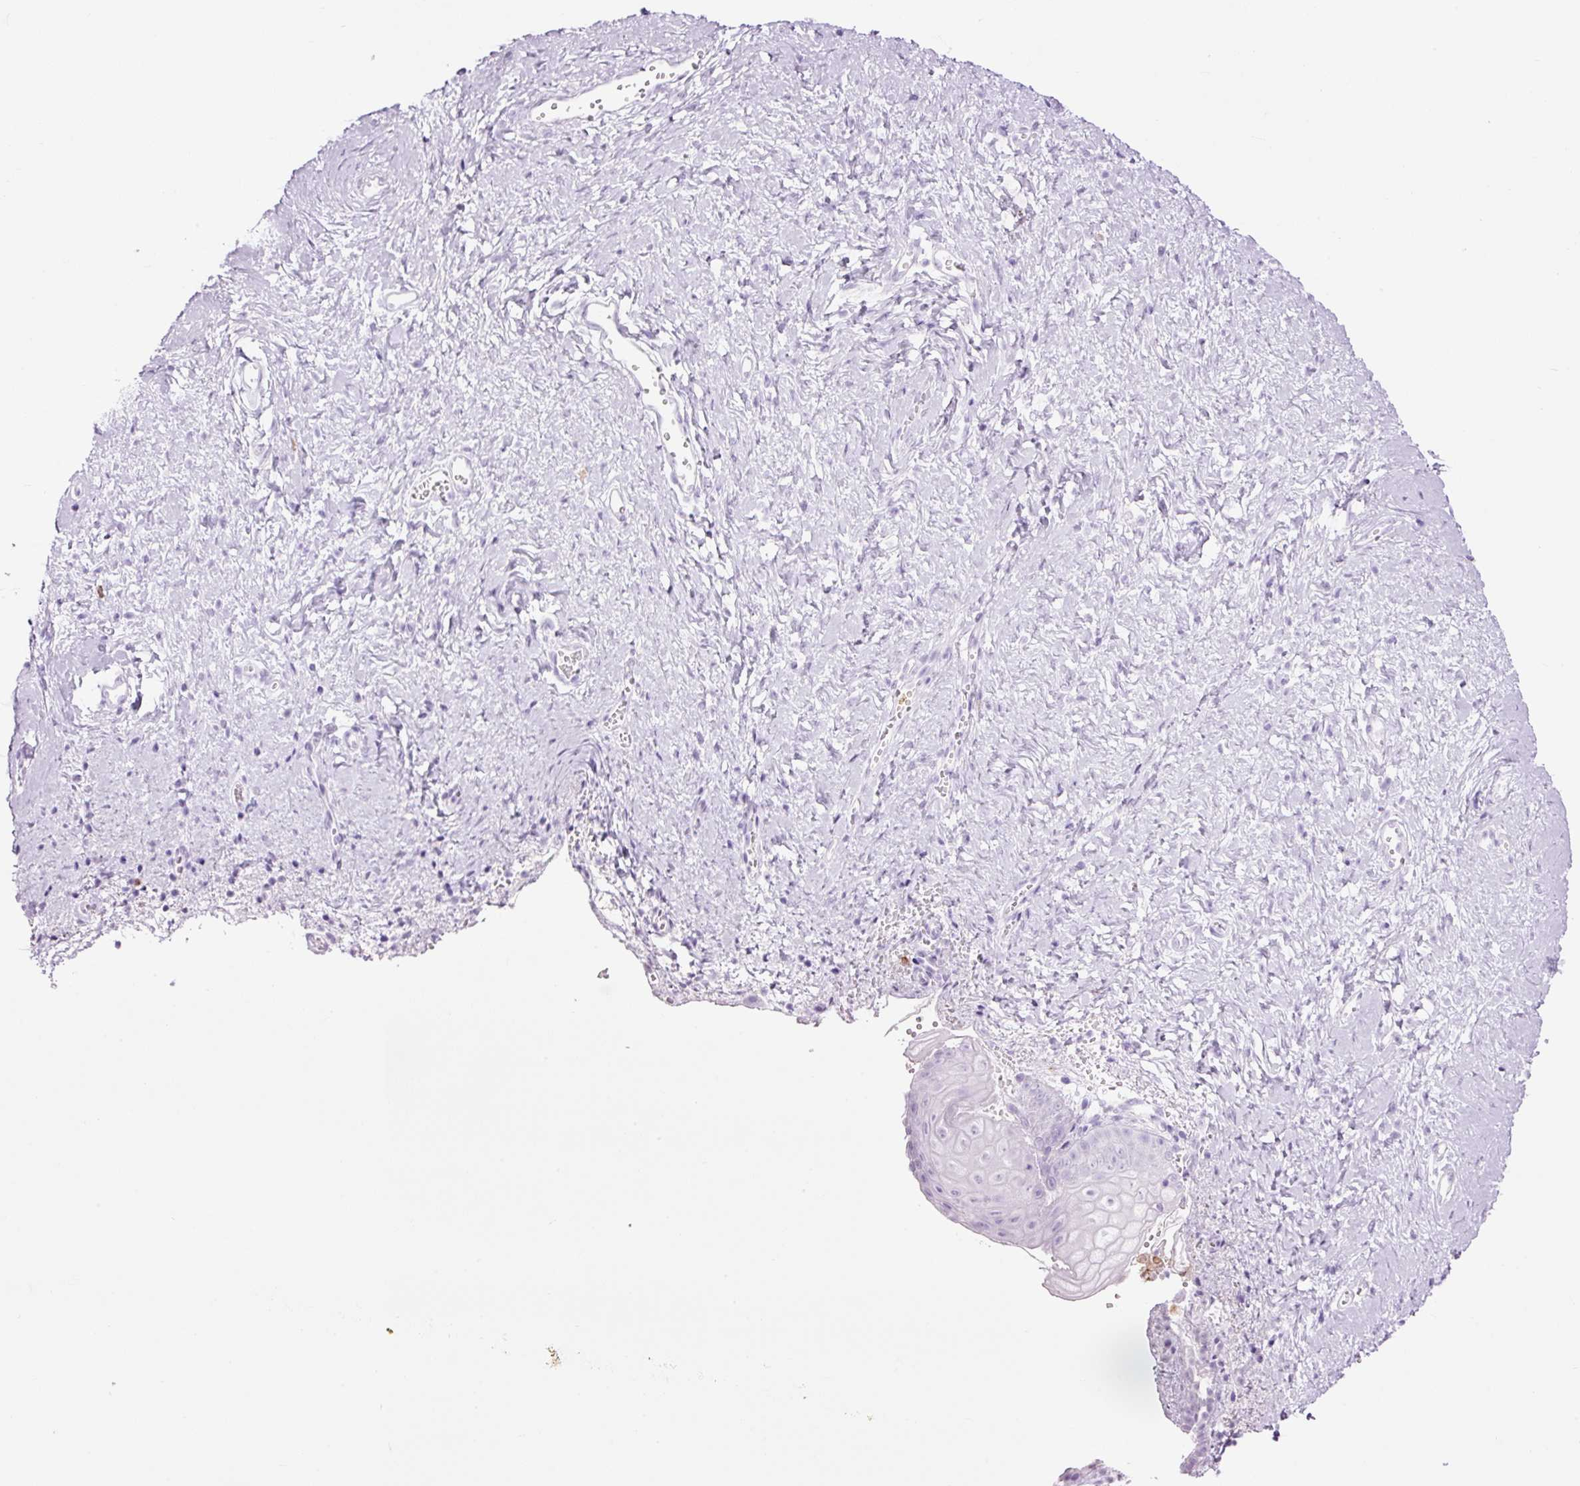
{"staining": {"intensity": "negative", "quantity": "none", "location": "none"}, "tissue": "vagina", "cell_type": "Squamous epithelial cells", "image_type": "normal", "snomed": [{"axis": "morphology", "description": "Normal tissue, NOS"}, {"axis": "topography", "description": "Vagina"}], "caption": "Human vagina stained for a protein using IHC shows no staining in squamous epithelial cells.", "gene": "LYZ", "patient": {"sex": "female", "age": 56}}